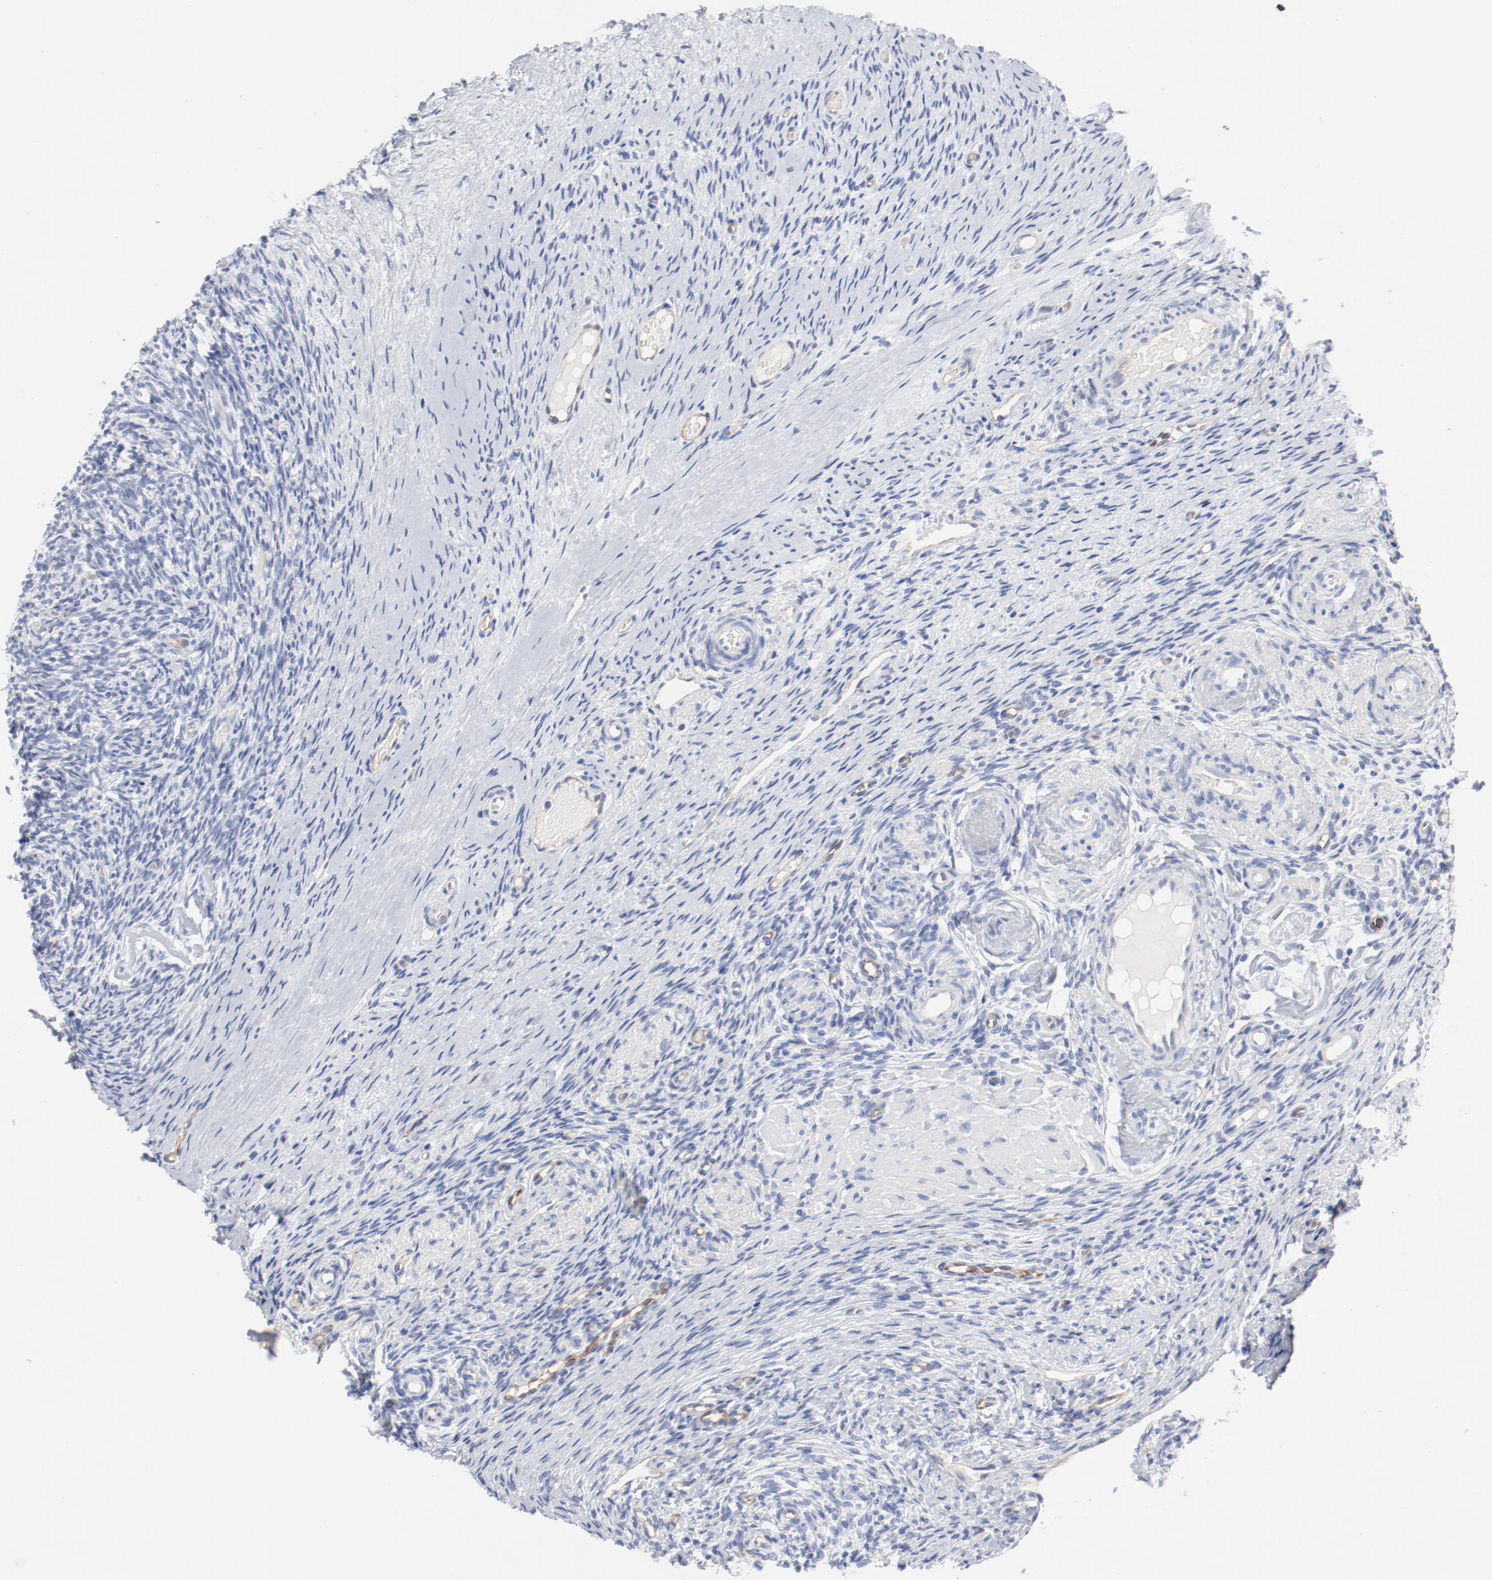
{"staining": {"intensity": "negative", "quantity": "none", "location": "none"}, "tissue": "ovary", "cell_type": "Ovarian stroma cells", "image_type": "normal", "snomed": [{"axis": "morphology", "description": "Normal tissue, NOS"}, {"axis": "topography", "description": "Ovary"}], "caption": "Ovary stained for a protein using immunohistochemistry (IHC) exhibits no positivity ovarian stroma cells.", "gene": "SHANK3", "patient": {"sex": "female", "age": 60}}